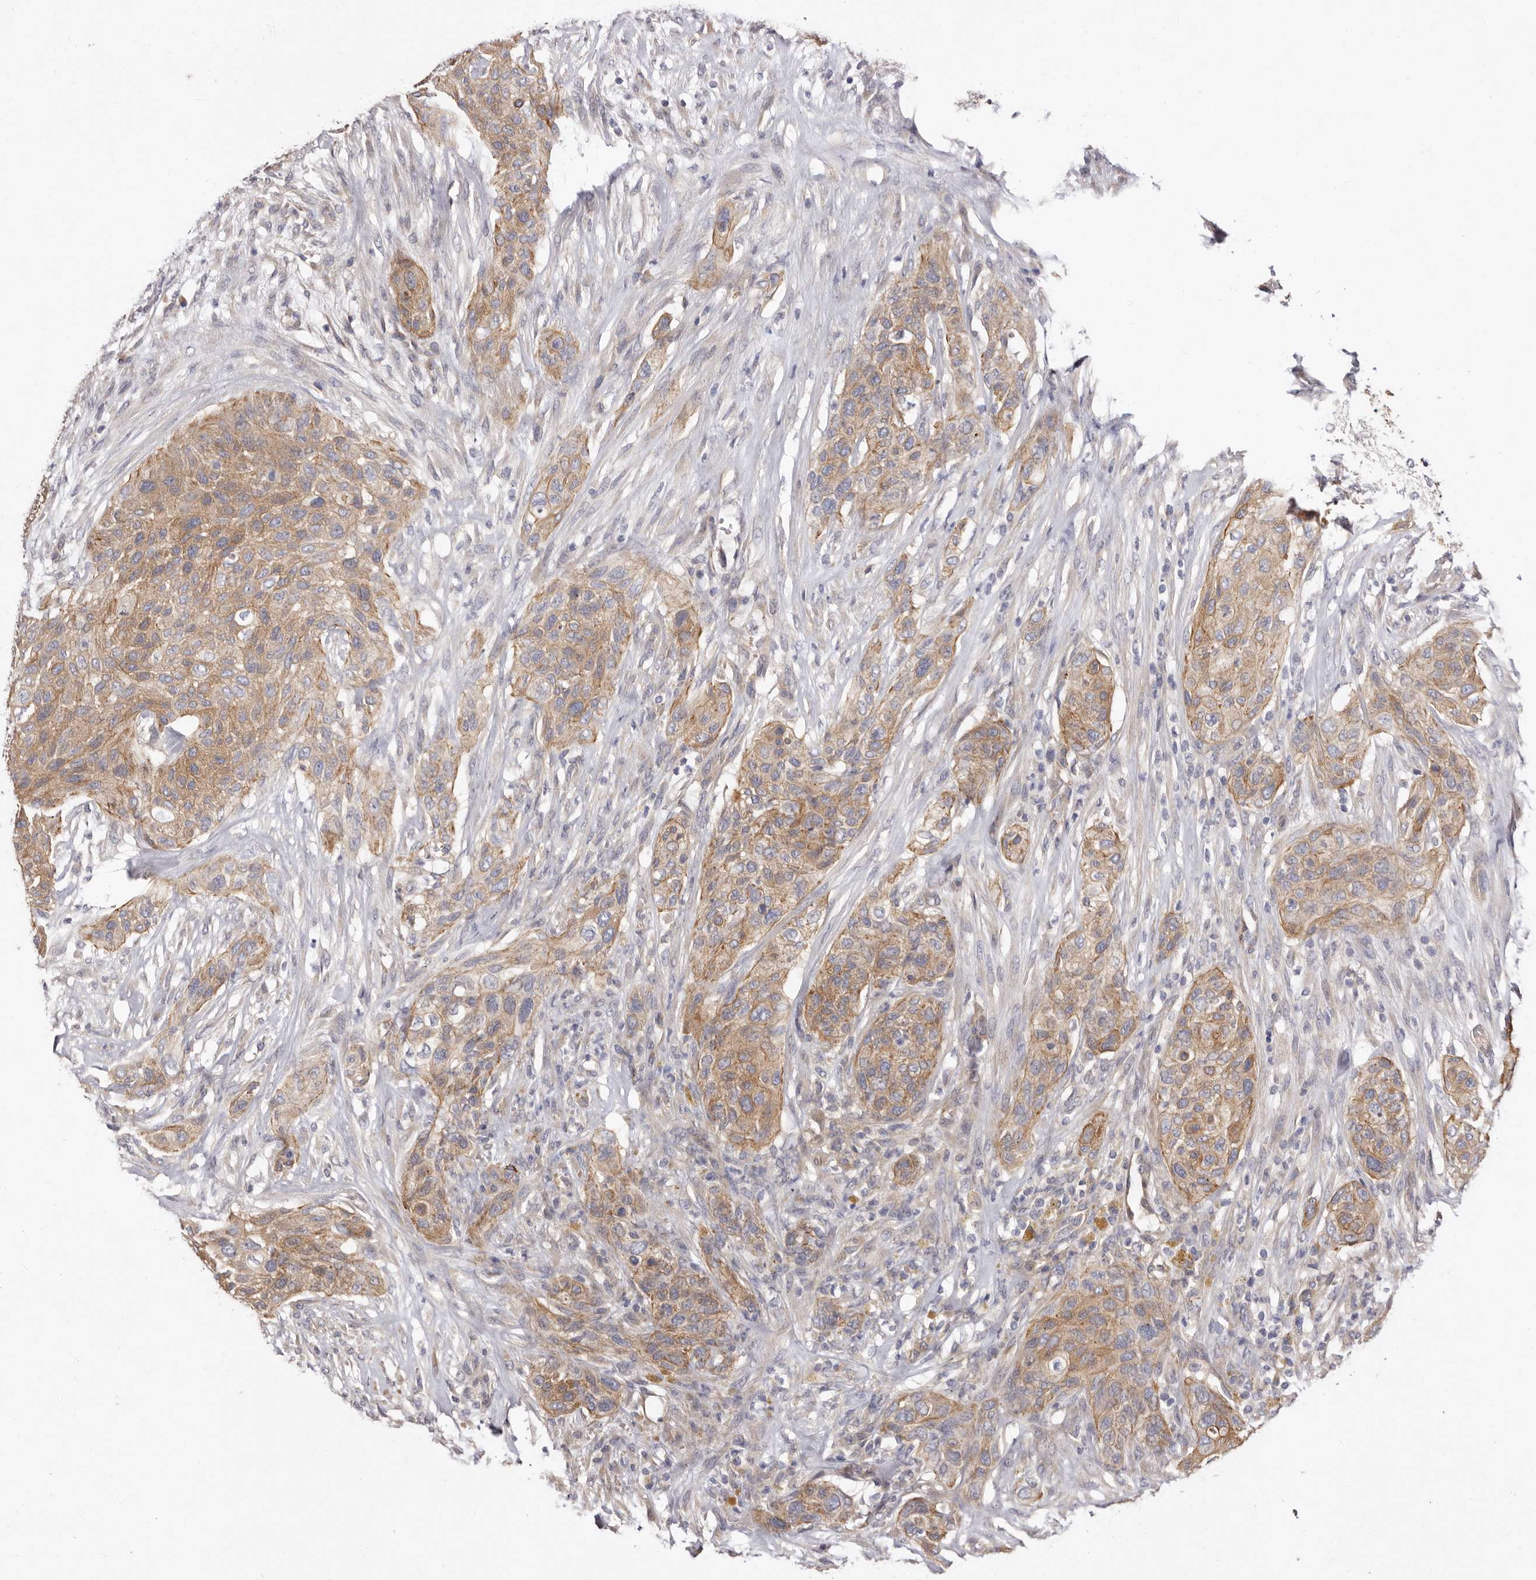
{"staining": {"intensity": "moderate", "quantity": ">75%", "location": "cytoplasmic/membranous"}, "tissue": "urothelial cancer", "cell_type": "Tumor cells", "image_type": "cancer", "snomed": [{"axis": "morphology", "description": "Urothelial carcinoma, High grade"}, {"axis": "topography", "description": "Urinary bladder"}], "caption": "This photomicrograph shows IHC staining of urothelial cancer, with medium moderate cytoplasmic/membranous positivity in approximately >75% of tumor cells.", "gene": "FAM167B", "patient": {"sex": "male", "age": 35}}